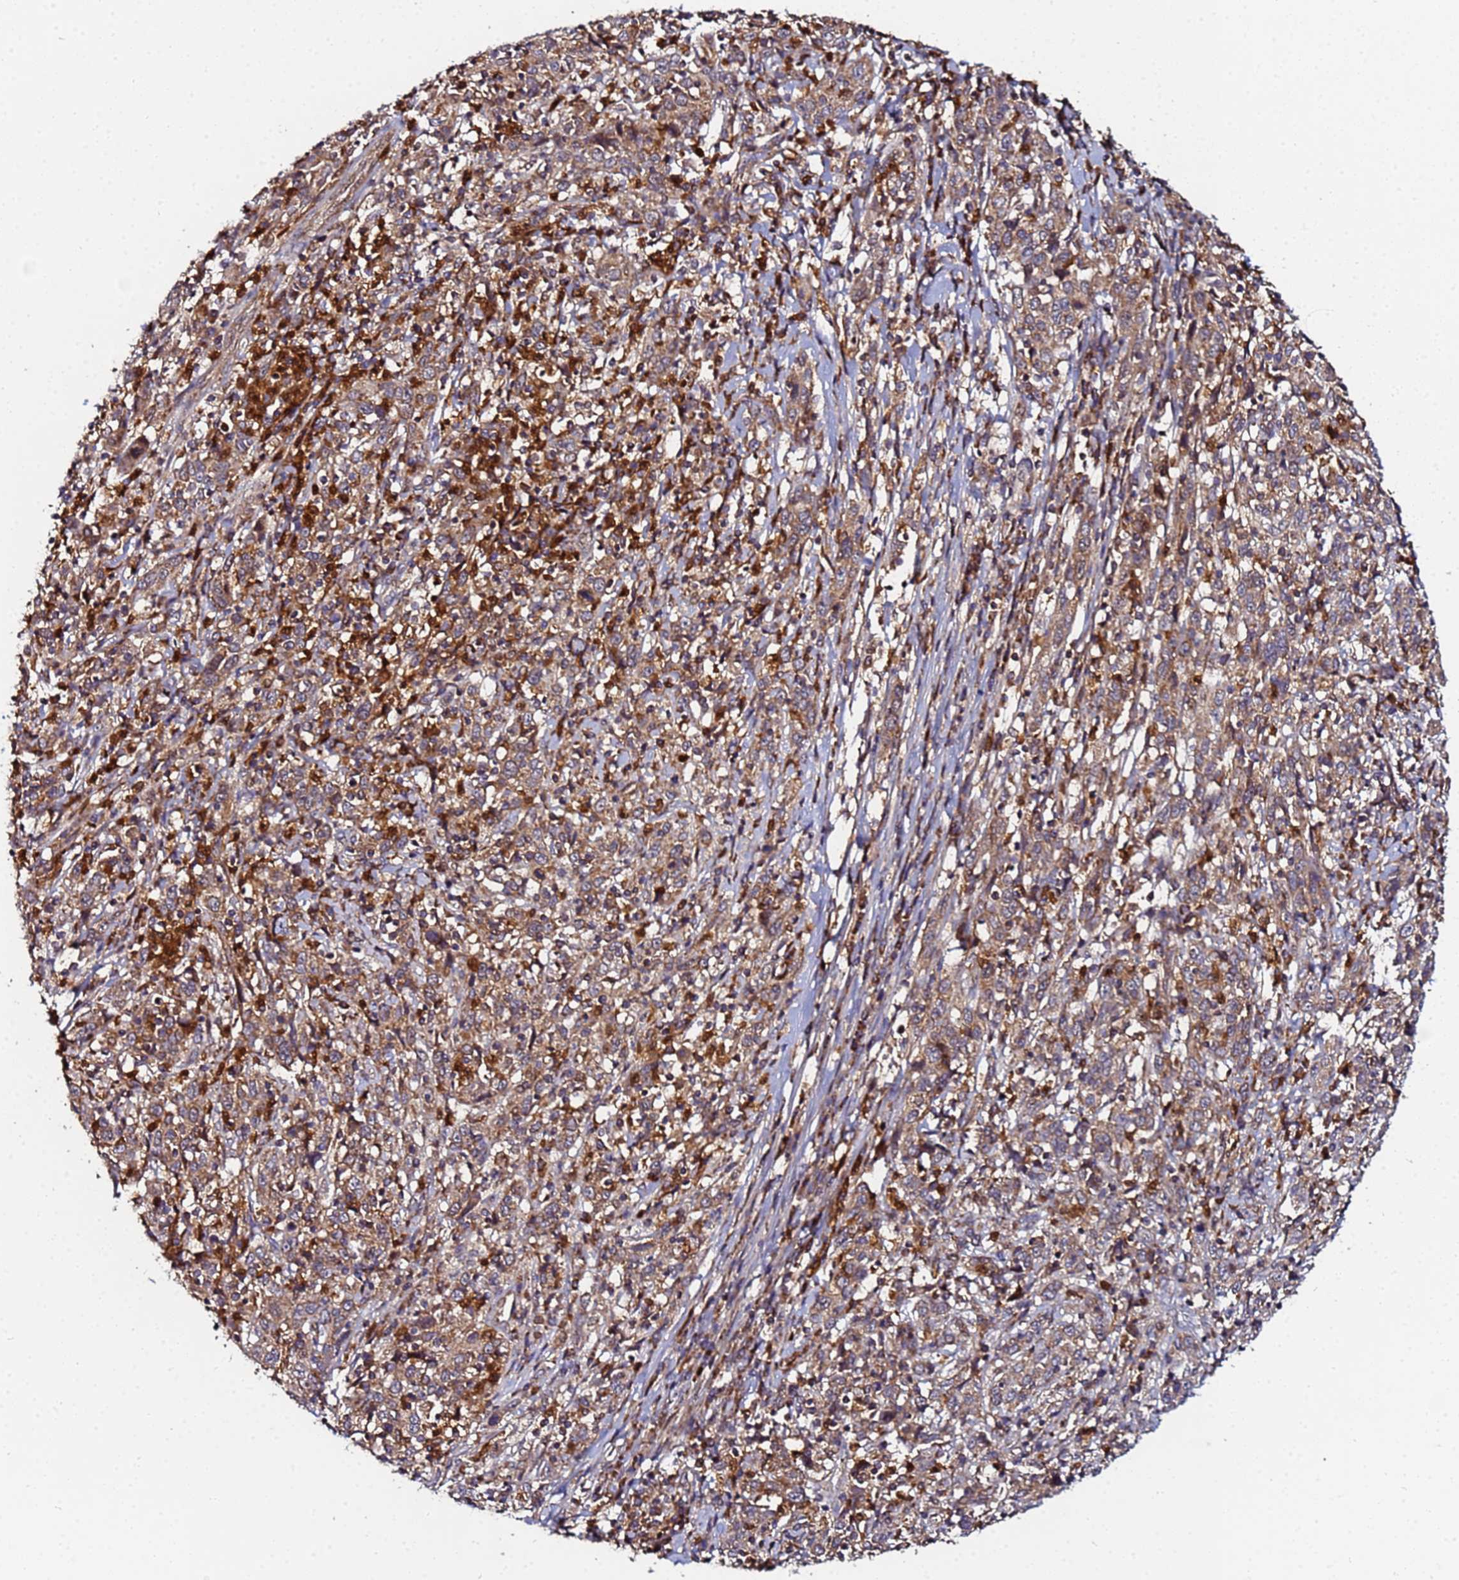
{"staining": {"intensity": "moderate", "quantity": ">75%", "location": "cytoplasmic/membranous"}, "tissue": "cervical cancer", "cell_type": "Tumor cells", "image_type": "cancer", "snomed": [{"axis": "morphology", "description": "Squamous cell carcinoma, NOS"}, {"axis": "topography", "description": "Cervix"}], "caption": "A histopathology image of human cervical squamous cell carcinoma stained for a protein exhibits moderate cytoplasmic/membranous brown staining in tumor cells. The staining was performed using DAB (3,3'-diaminobenzidine), with brown indicating positive protein expression. Nuclei are stained blue with hematoxylin.", "gene": "CCDC127", "patient": {"sex": "female", "age": 46}}